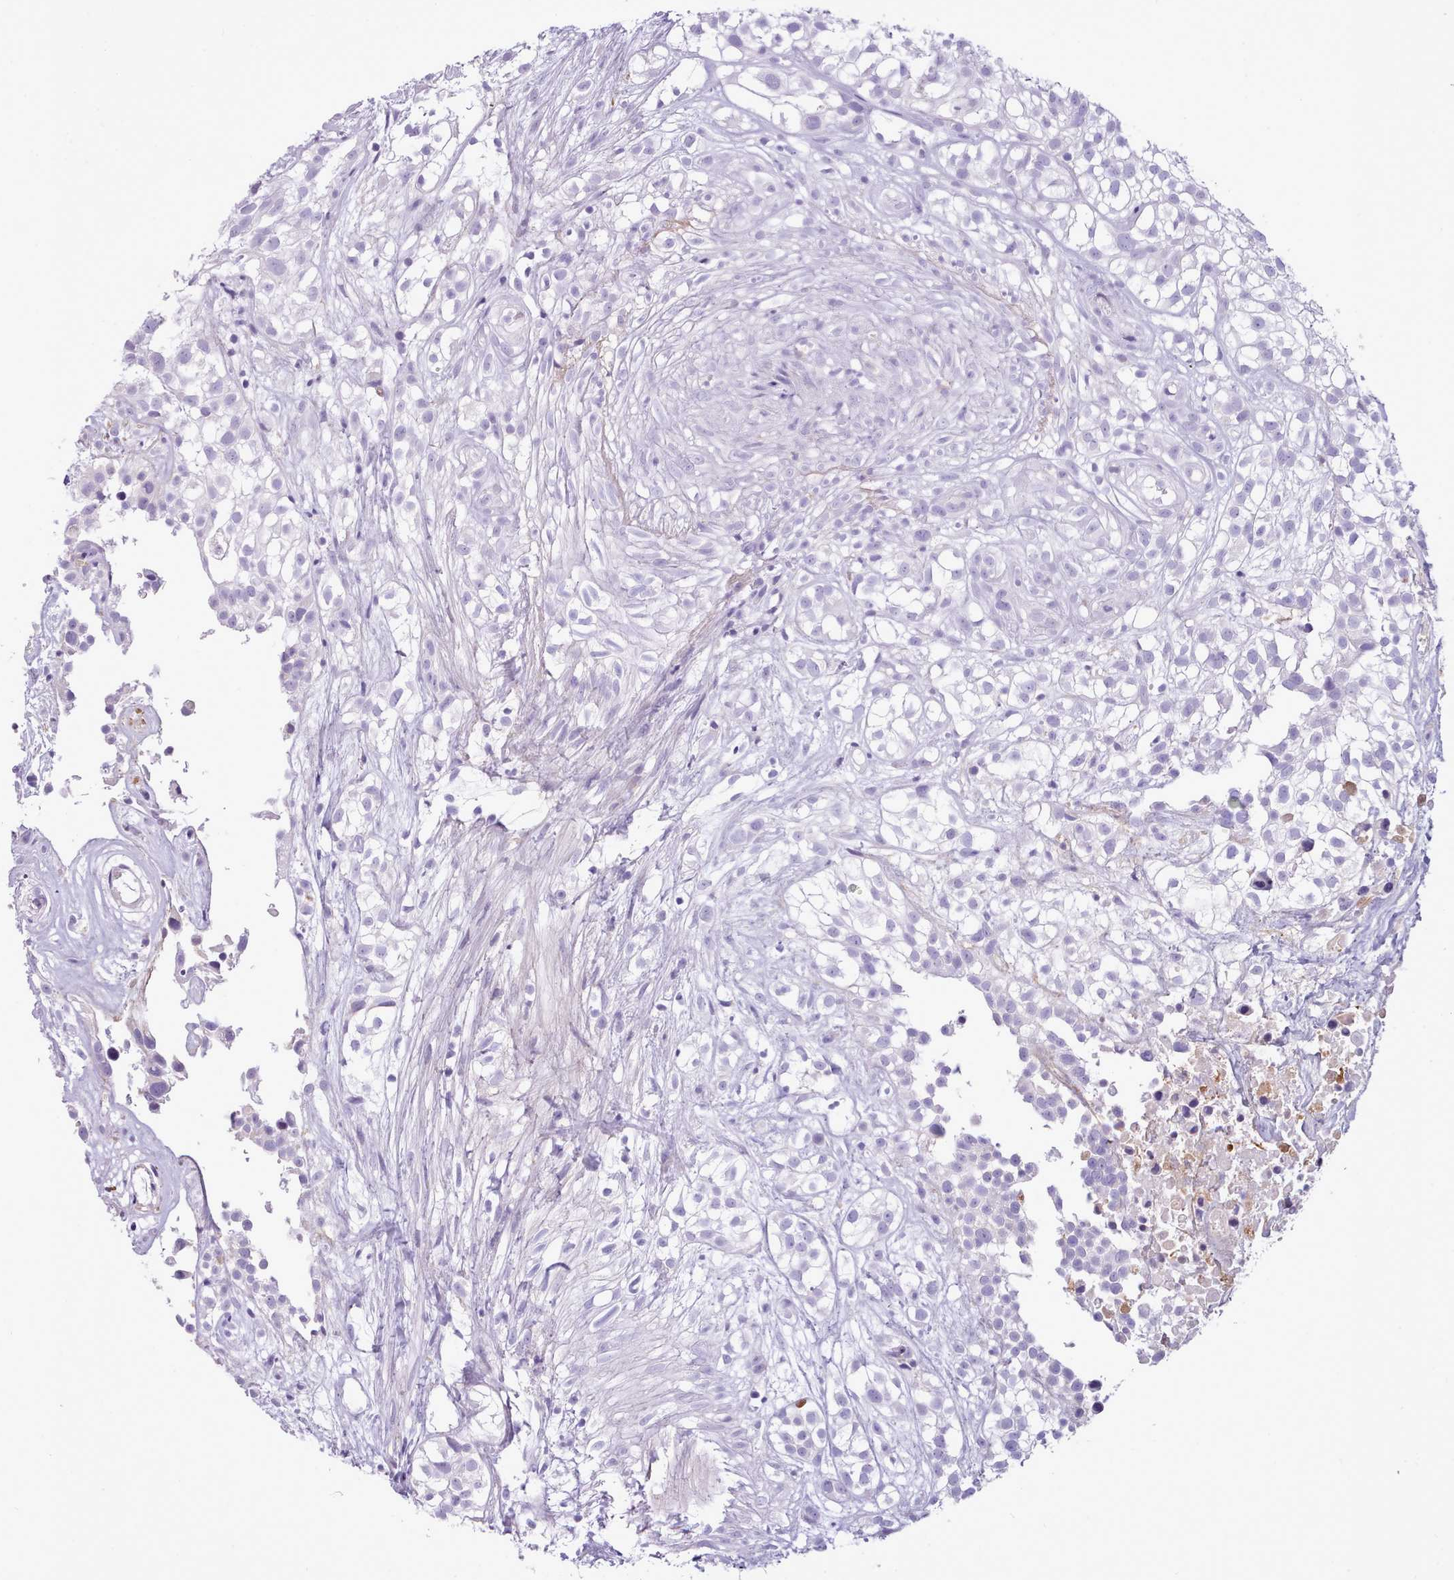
{"staining": {"intensity": "negative", "quantity": "none", "location": "none"}, "tissue": "urothelial cancer", "cell_type": "Tumor cells", "image_type": "cancer", "snomed": [{"axis": "morphology", "description": "Urothelial carcinoma, High grade"}, {"axis": "topography", "description": "Urinary bladder"}], "caption": "Micrograph shows no protein positivity in tumor cells of urothelial carcinoma (high-grade) tissue.", "gene": "CYP2A13", "patient": {"sex": "male", "age": 56}}